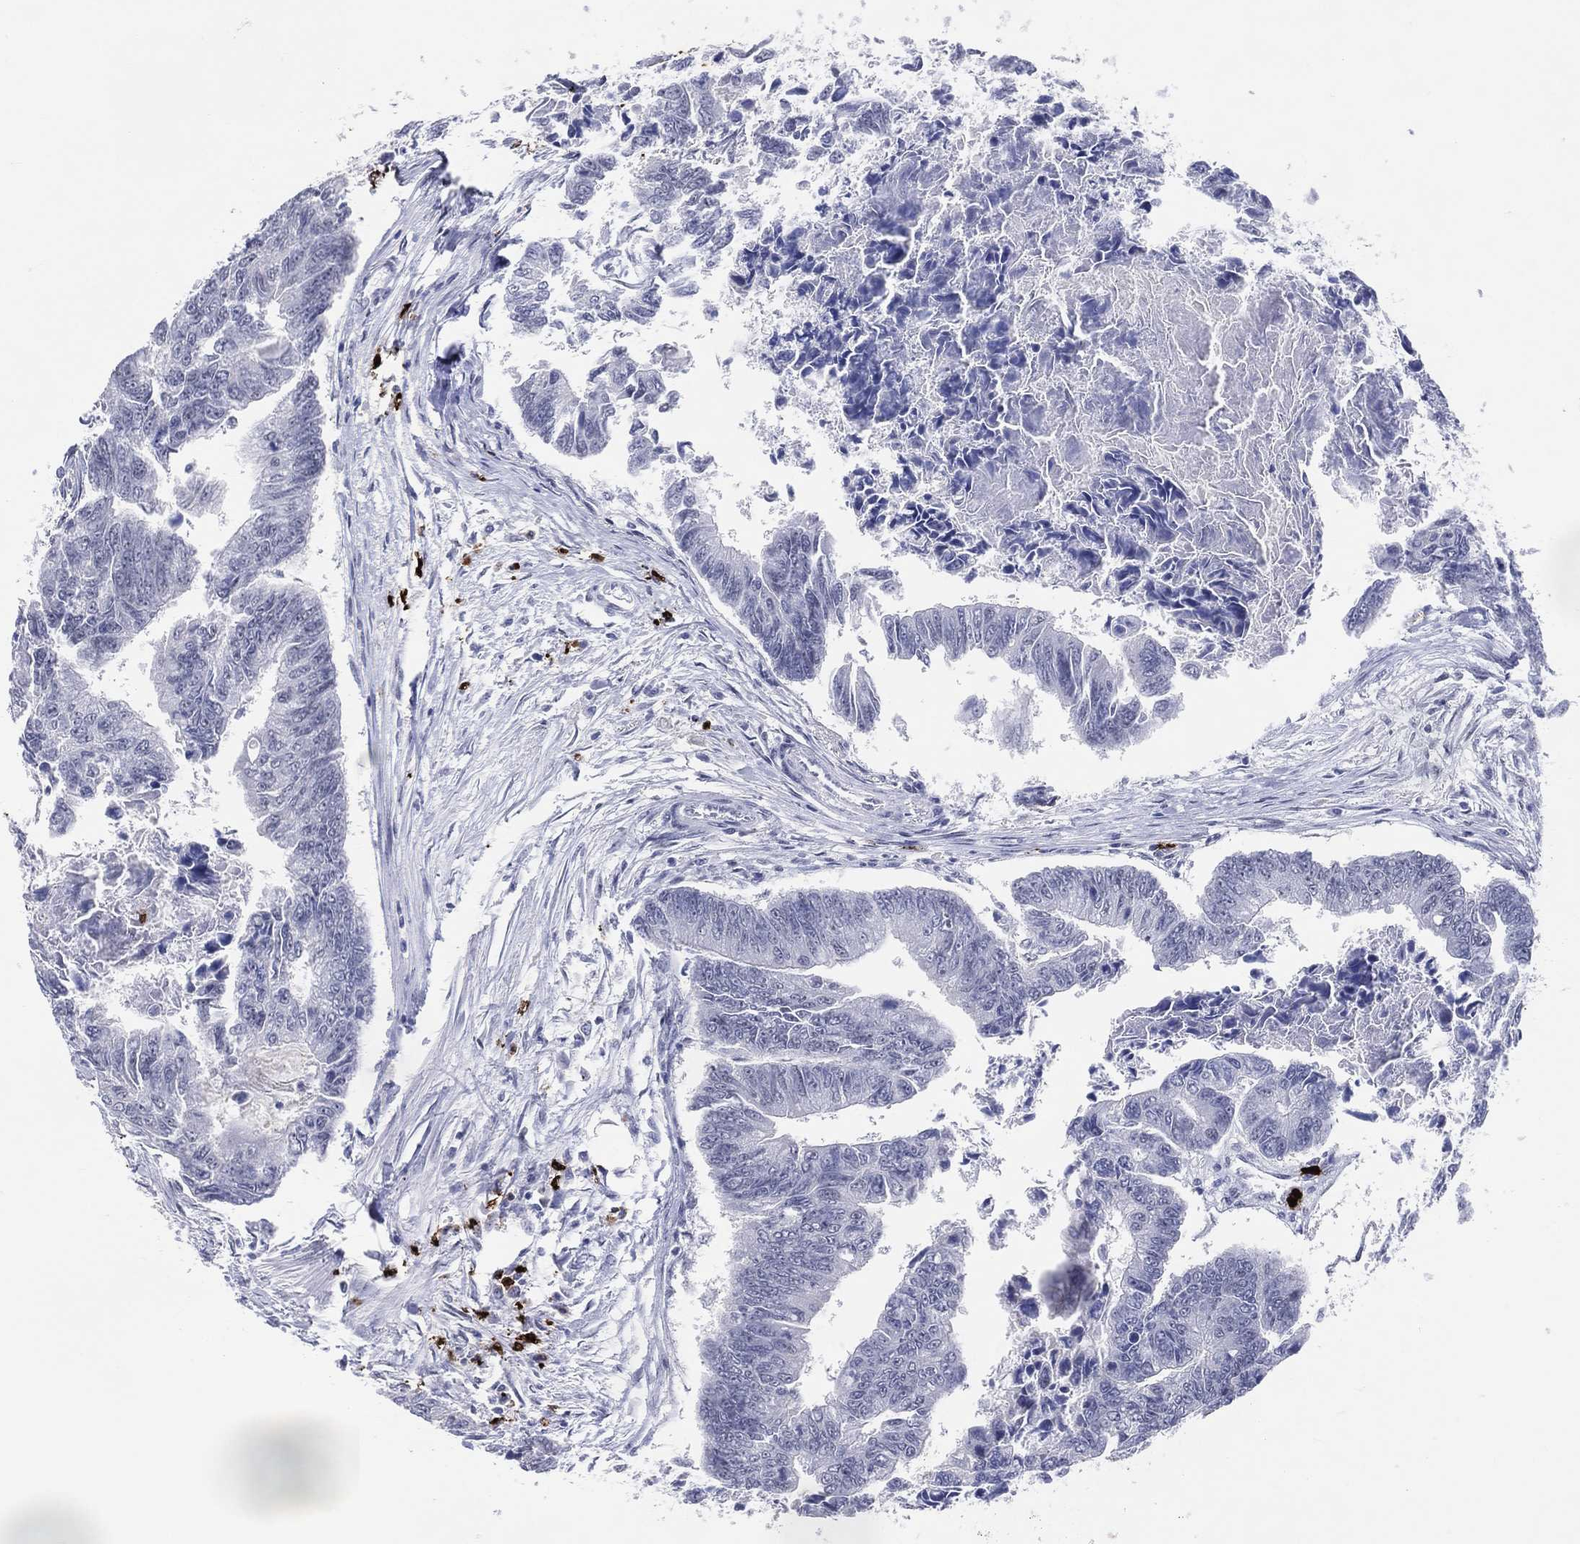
{"staining": {"intensity": "negative", "quantity": "none", "location": "none"}, "tissue": "colorectal cancer", "cell_type": "Tumor cells", "image_type": "cancer", "snomed": [{"axis": "morphology", "description": "Adenocarcinoma, NOS"}, {"axis": "topography", "description": "Colon"}], "caption": "Tumor cells show no significant protein staining in colorectal cancer (adenocarcinoma).", "gene": "CFAP58", "patient": {"sex": "female", "age": 65}}